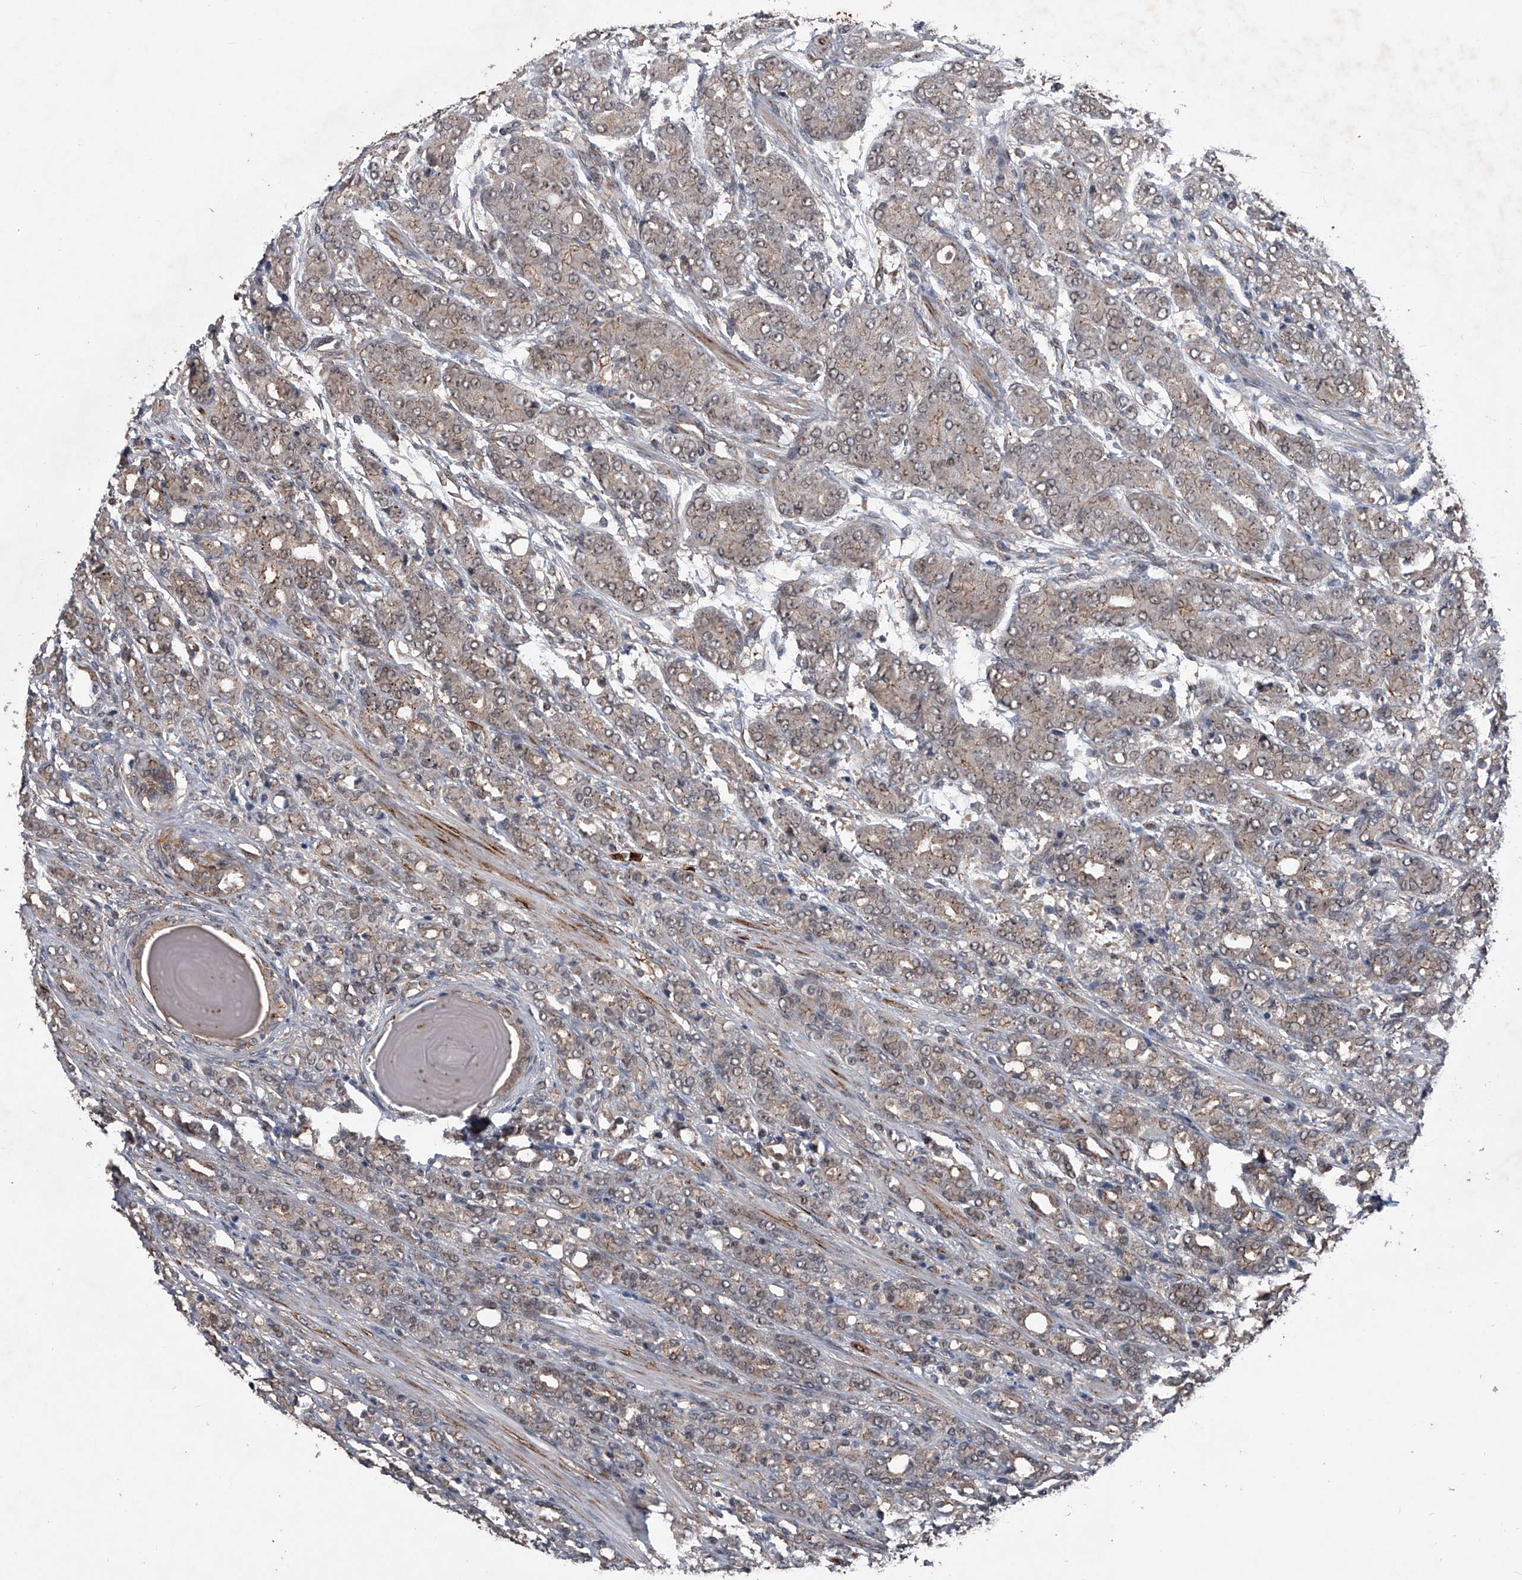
{"staining": {"intensity": "weak", "quantity": ">75%", "location": "cytoplasmic/membranous,nuclear"}, "tissue": "prostate cancer", "cell_type": "Tumor cells", "image_type": "cancer", "snomed": [{"axis": "morphology", "description": "Adenocarcinoma, High grade"}, {"axis": "topography", "description": "Prostate"}], "caption": "Immunohistochemistry of human prostate cancer exhibits low levels of weak cytoplasmic/membranous and nuclear expression in approximately >75% of tumor cells. Nuclei are stained in blue.", "gene": "MAPKAP1", "patient": {"sex": "male", "age": 62}}